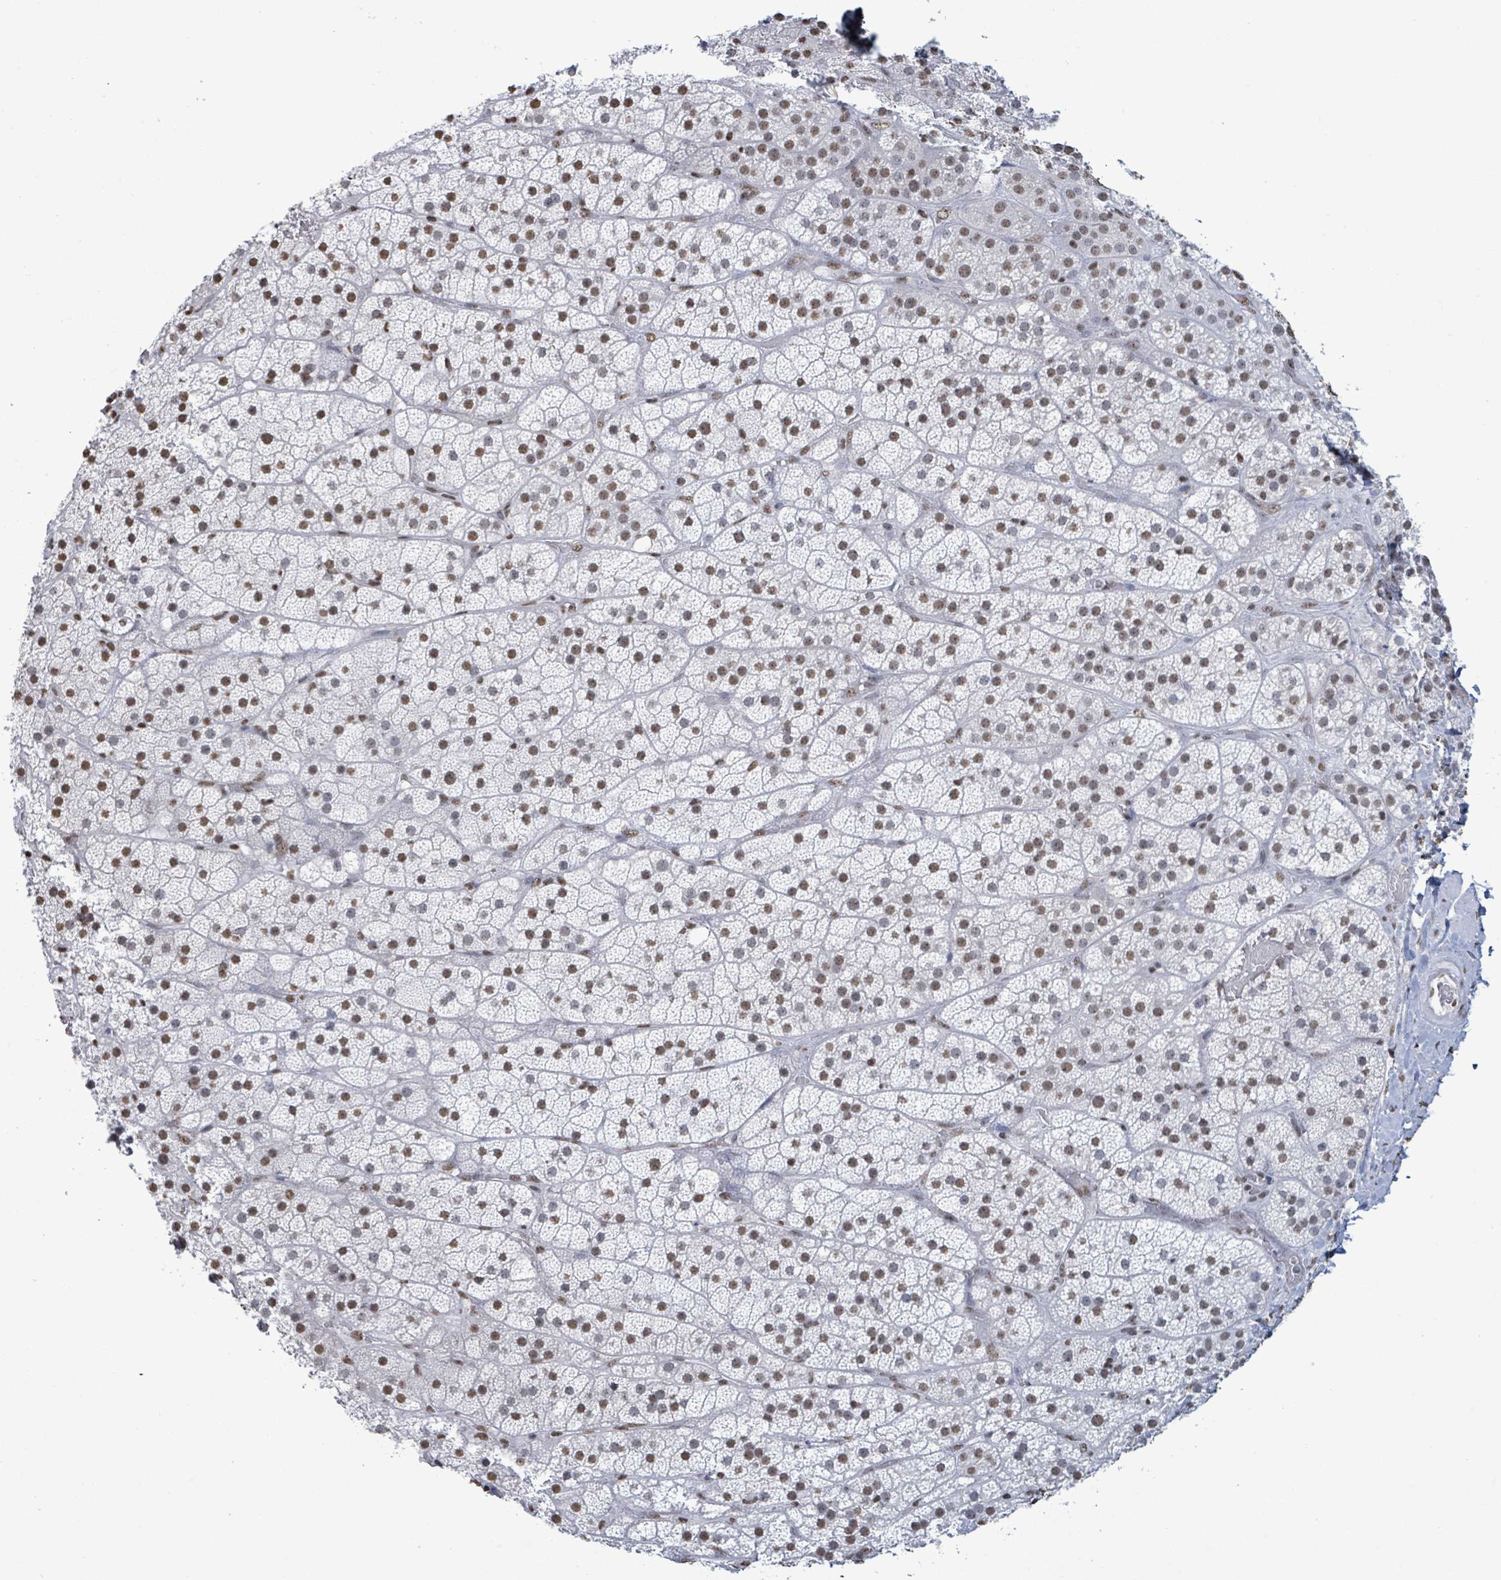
{"staining": {"intensity": "moderate", "quantity": ">75%", "location": "nuclear"}, "tissue": "adrenal gland", "cell_type": "Glandular cells", "image_type": "normal", "snomed": [{"axis": "morphology", "description": "Normal tissue, NOS"}, {"axis": "topography", "description": "Adrenal gland"}], "caption": "Immunohistochemical staining of unremarkable human adrenal gland displays medium levels of moderate nuclear staining in about >75% of glandular cells.", "gene": "SAMD14", "patient": {"sex": "male", "age": 57}}